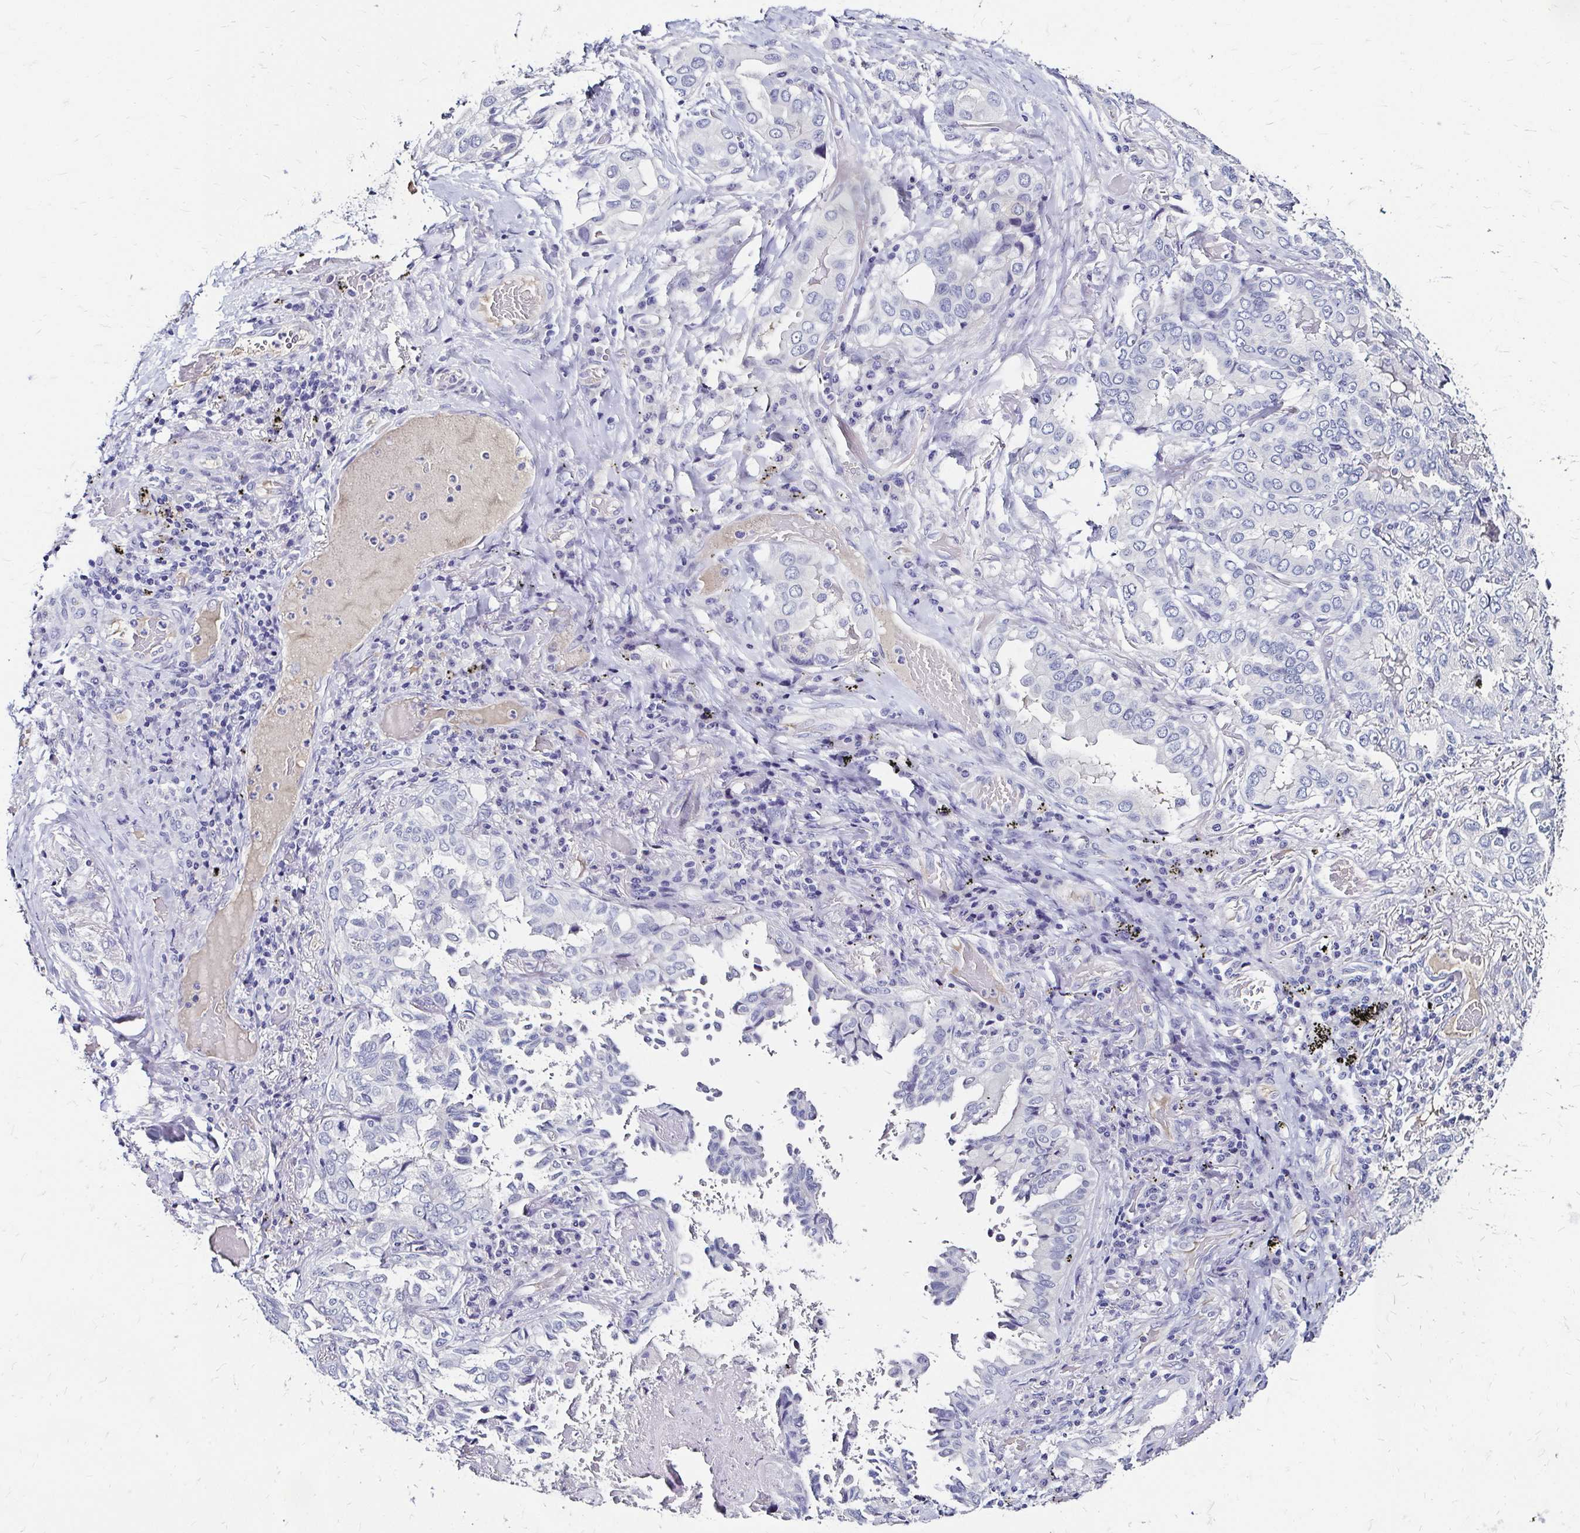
{"staining": {"intensity": "negative", "quantity": "none", "location": "none"}, "tissue": "lung cancer", "cell_type": "Tumor cells", "image_type": "cancer", "snomed": [{"axis": "morphology", "description": "Aneuploidy"}, {"axis": "morphology", "description": "Adenocarcinoma, NOS"}, {"axis": "morphology", "description": "Adenocarcinoma, metastatic, NOS"}, {"axis": "topography", "description": "Lymph node"}, {"axis": "topography", "description": "Lung"}], "caption": "Lung cancer (adenocarcinoma) stained for a protein using immunohistochemistry displays no staining tumor cells.", "gene": "SCG3", "patient": {"sex": "female", "age": 48}}